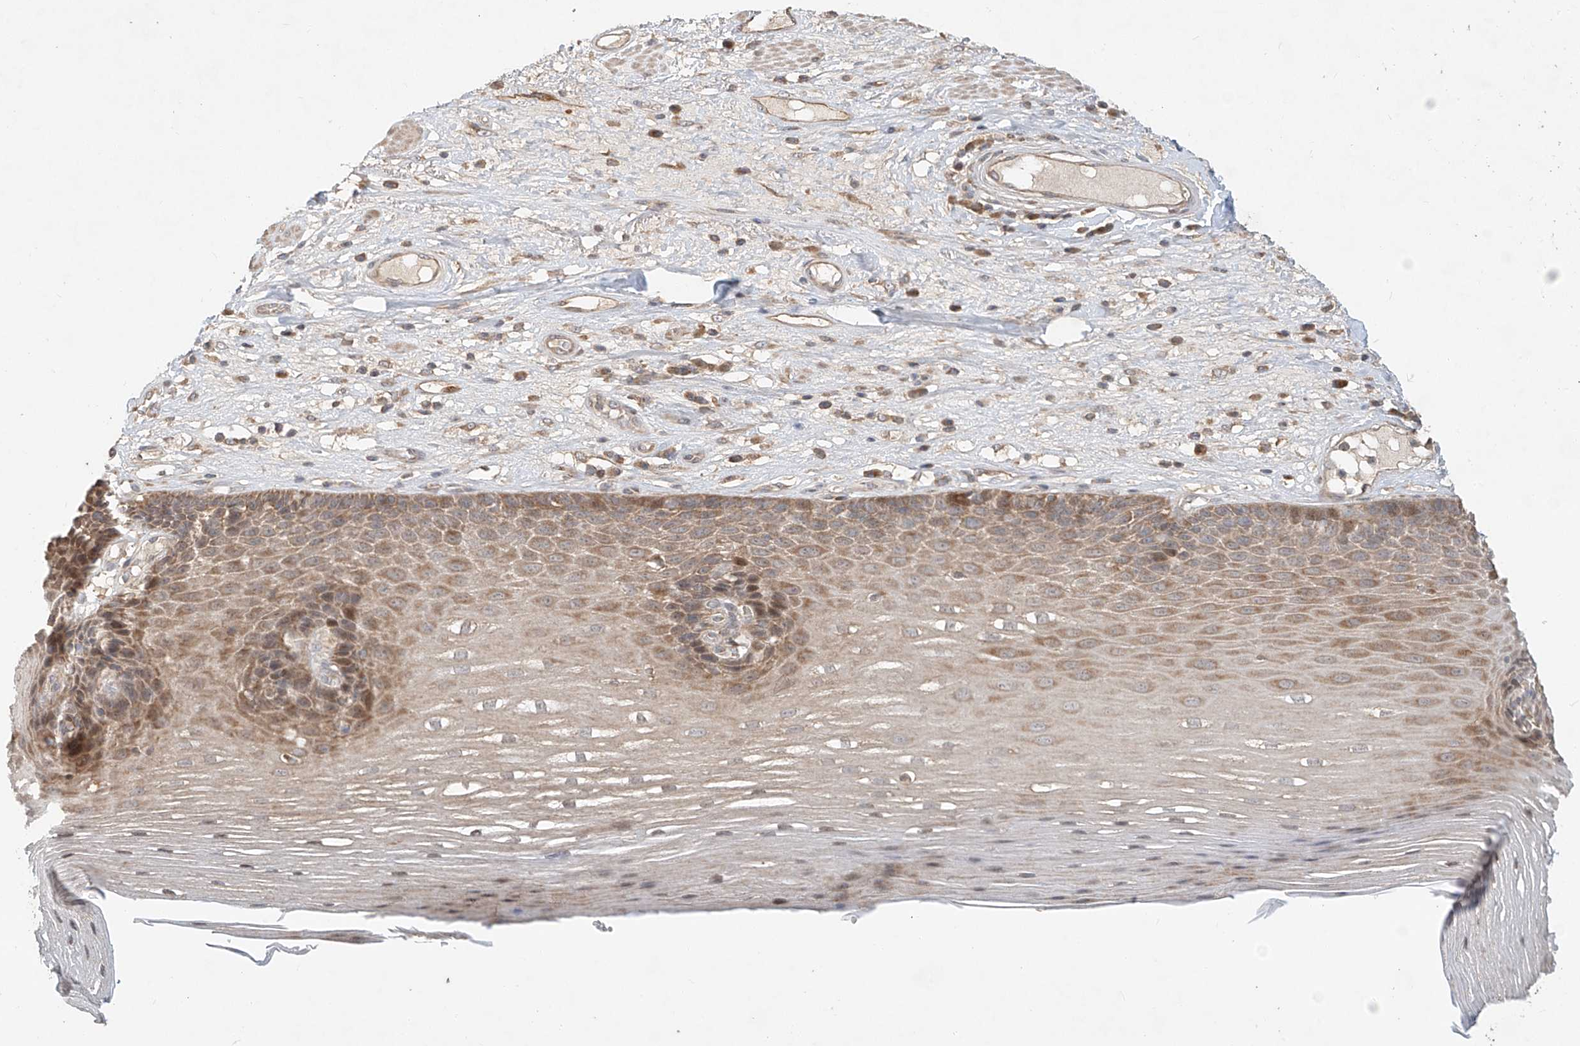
{"staining": {"intensity": "moderate", "quantity": "25%-75%", "location": "cytoplasmic/membranous"}, "tissue": "esophagus", "cell_type": "Squamous epithelial cells", "image_type": "normal", "snomed": [{"axis": "morphology", "description": "Normal tissue, NOS"}, {"axis": "topography", "description": "Esophagus"}], "caption": "Squamous epithelial cells display medium levels of moderate cytoplasmic/membranous positivity in about 25%-75% of cells in benign human esophagus.", "gene": "TMEM61", "patient": {"sex": "male", "age": 62}}